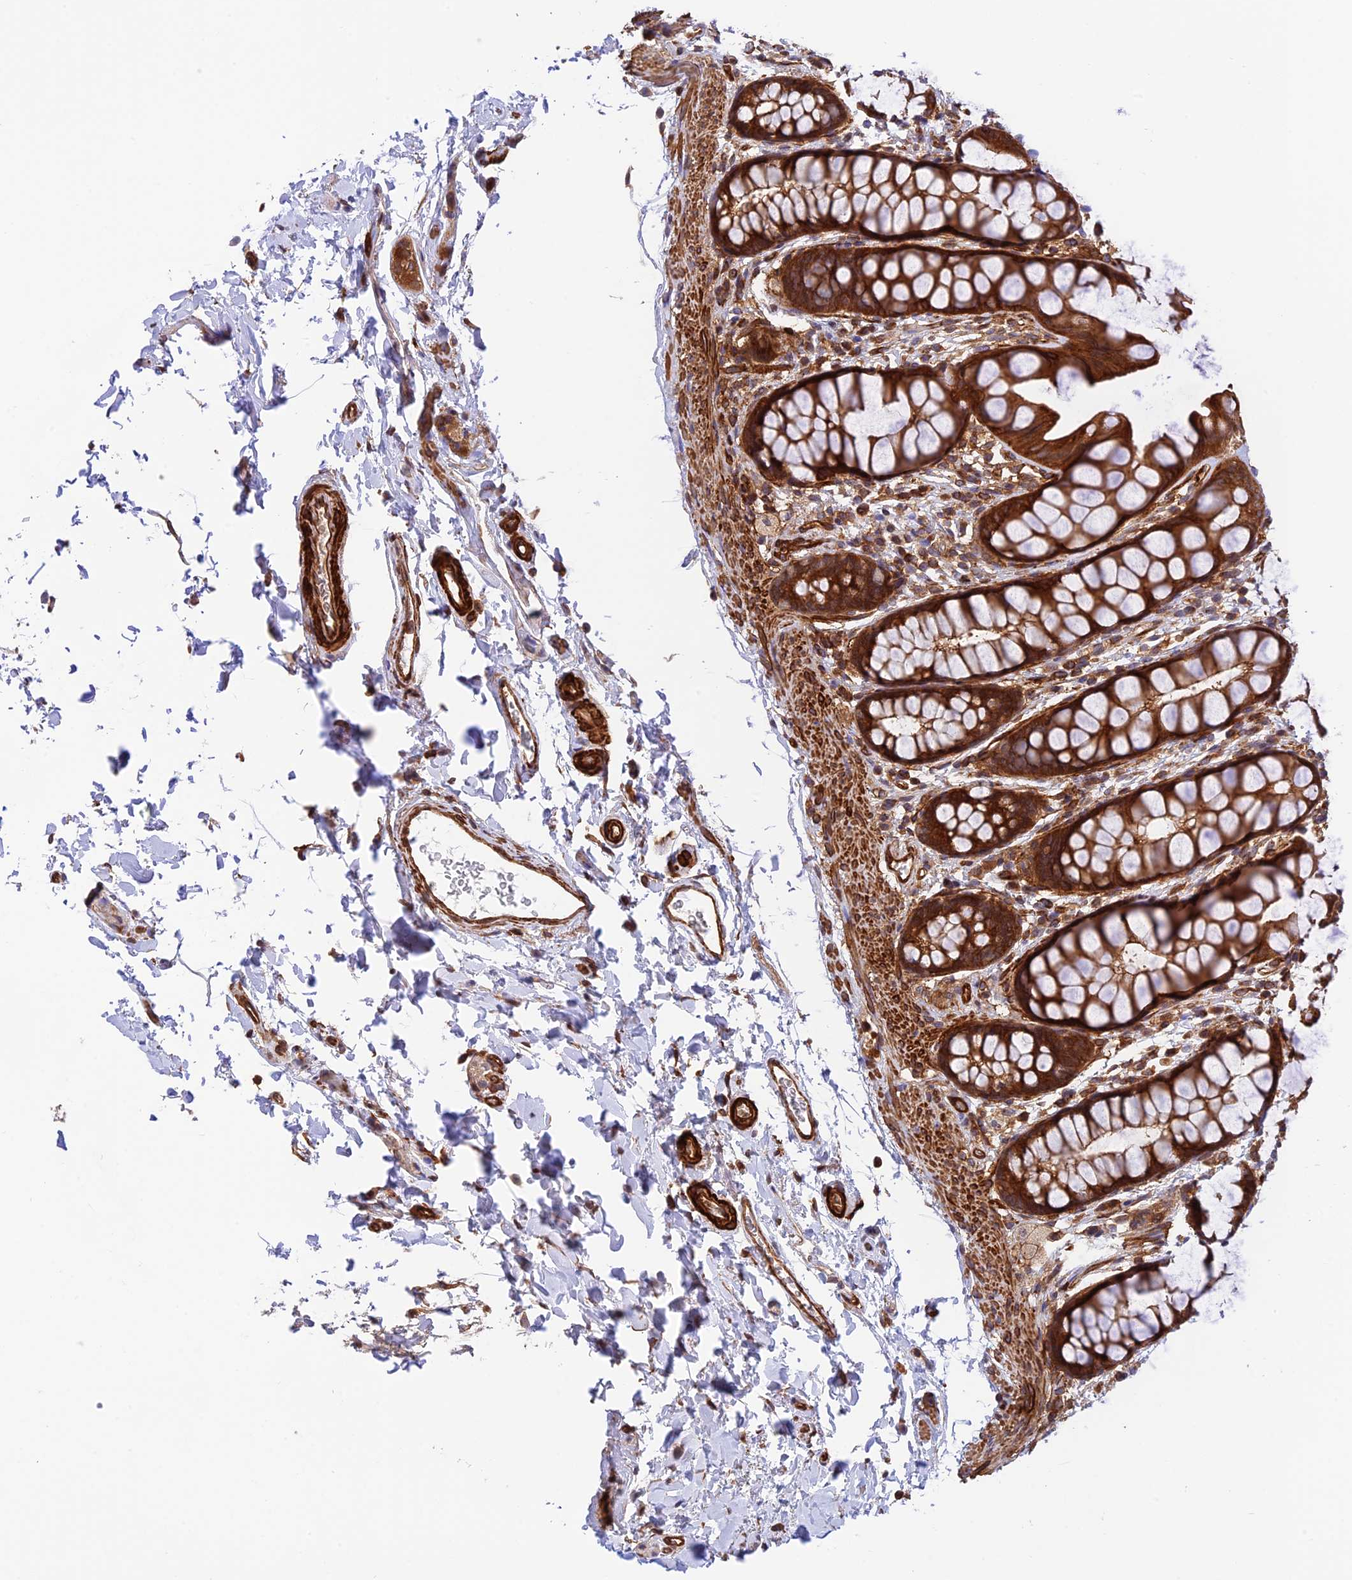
{"staining": {"intensity": "strong", "quantity": ">75%", "location": "cytoplasmic/membranous"}, "tissue": "rectum", "cell_type": "Glandular cells", "image_type": "normal", "snomed": [{"axis": "morphology", "description": "Normal tissue, NOS"}, {"axis": "topography", "description": "Rectum"}], "caption": "Immunohistochemical staining of unremarkable human rectum exhibits >75% levels of strong cytoplasmic/membranous protein positivity in approximately >75% of glandular cells. The protein is shown in brown color, while the nuclei are stained blue.", "gene": "EVI5L", "patient": {"sex": "female", "age": 65}}